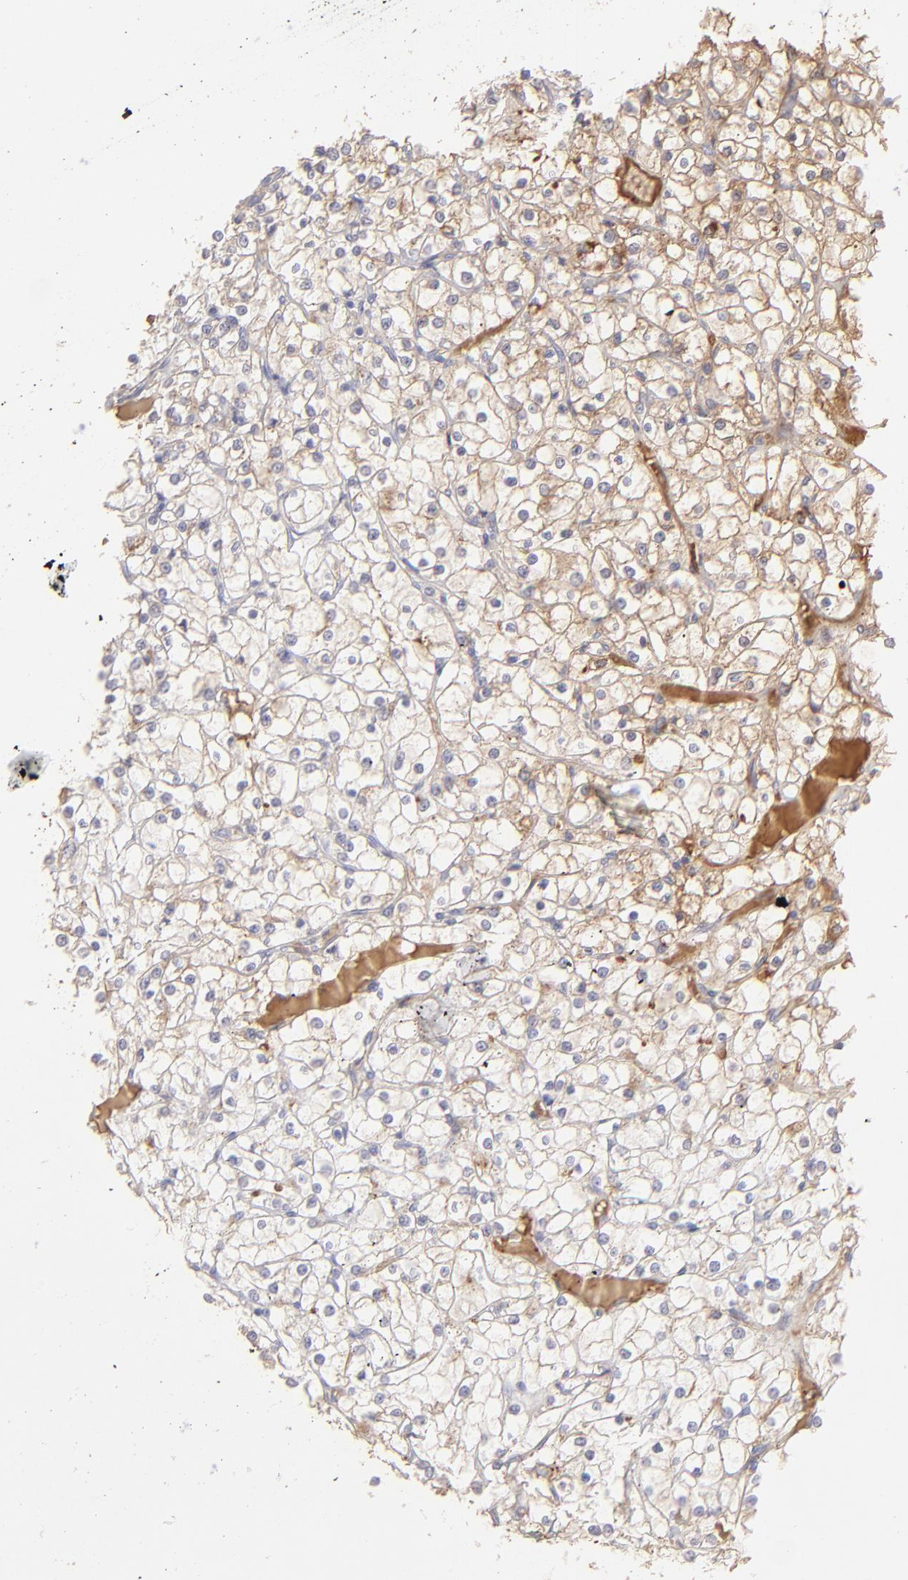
{"staining": {"intensity": "weak", "quantity": "<25%", "location": "cytoplasmic/membranous"}, "tissue": "renal cancer", "cell_type": "Tumor cells", "image_type": "cancer", "snomed": [{"axis": "morphology", "description": "Adenocarcinoma, NOS"}, {"axis": "topography", "description": "Kidney"}], "caption": "Immunohistochemistry (IHC) of human renal cancer shows no expression in tumor cells.", "gene": "ABCC4", "patient": {"sex": "female", "age": 73}}